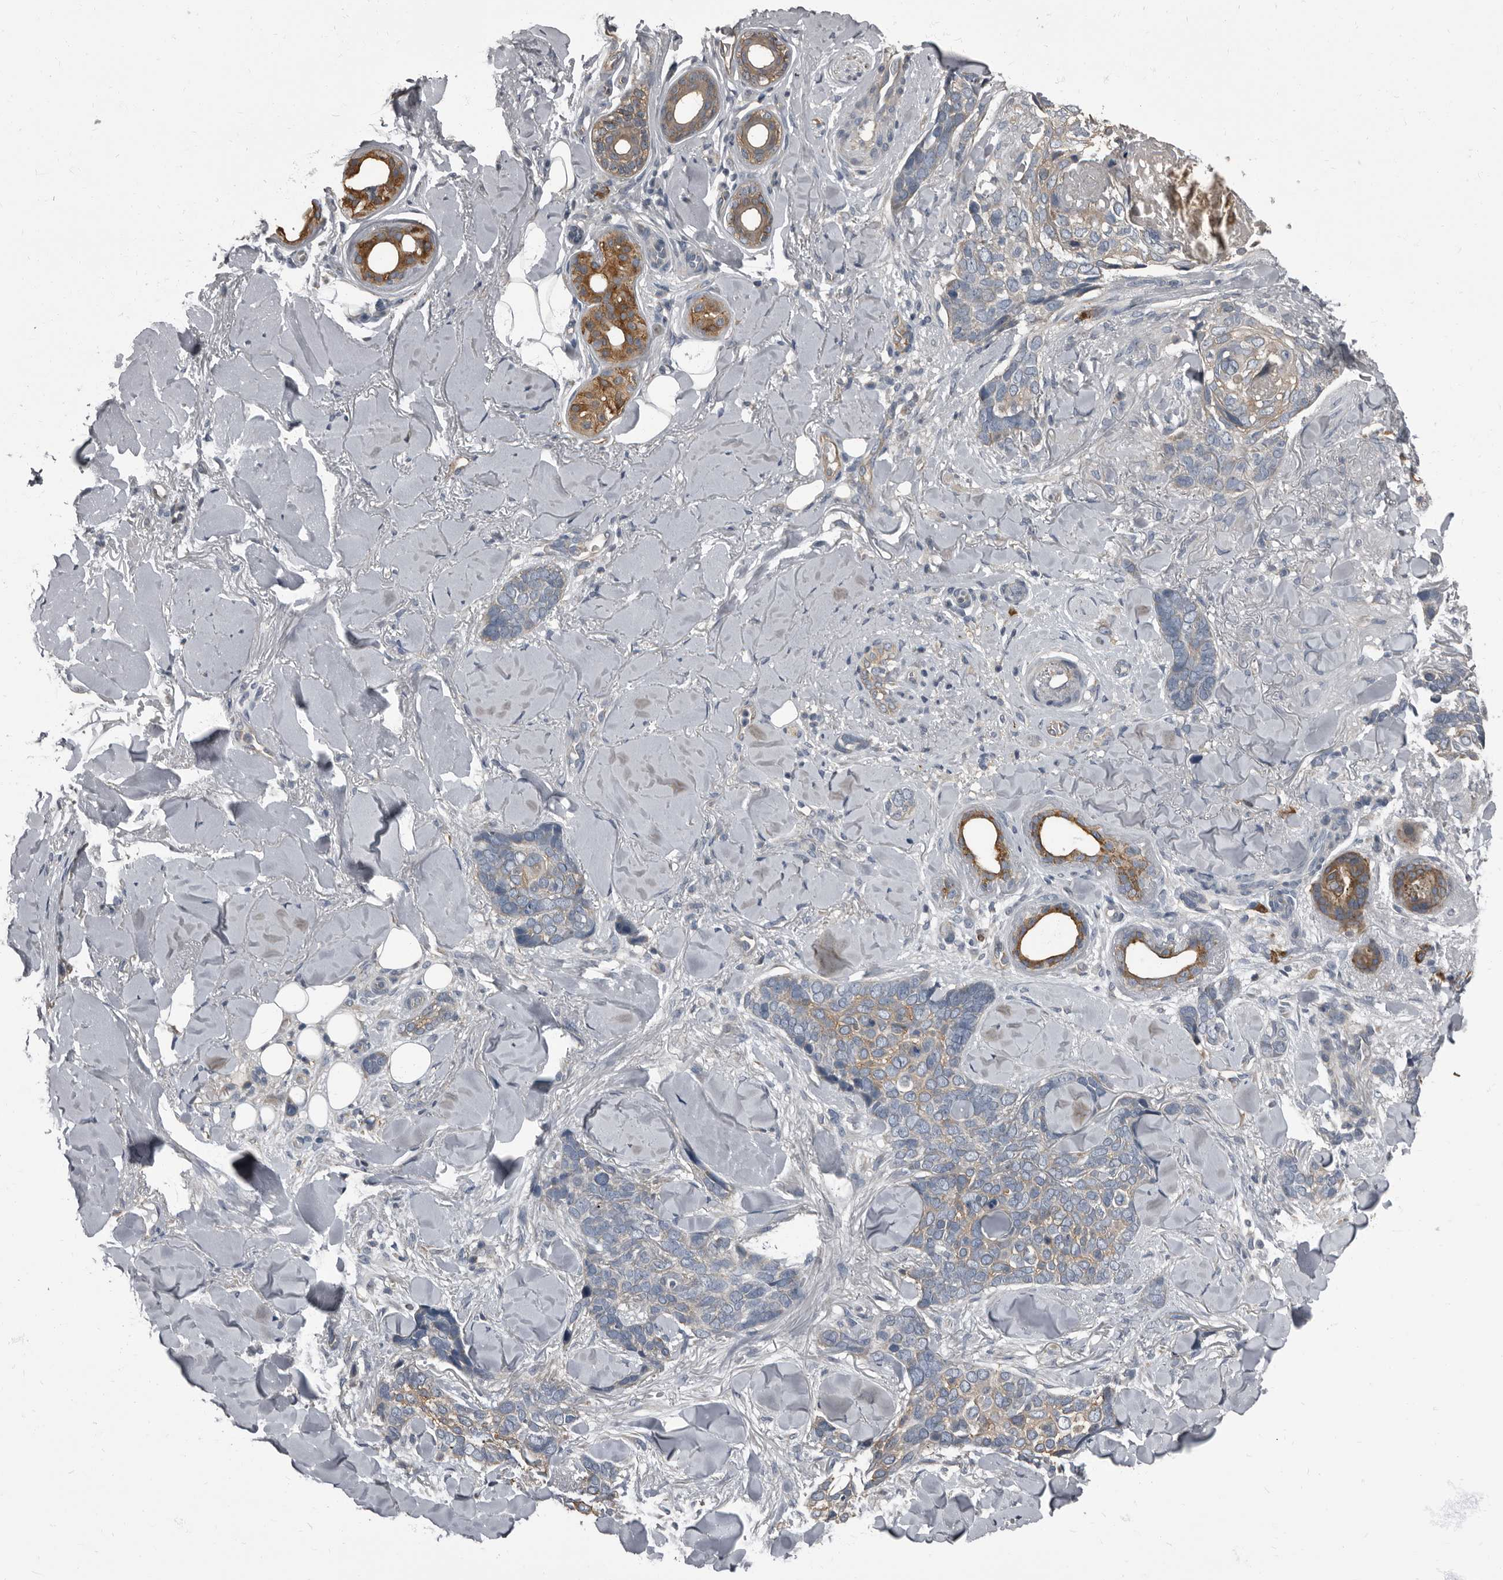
{"staining": {"intensity": "weak", "quantity": "<25%", "location": "cytoplasmic/membranous"}, "tissue": "skin cancer", "cell_type": "Tumor cells", "image_type": "cancer", "snomed": [{"axis": "morphology", "description": "Basal cell carcinoma"}, {"axis": "topography", "description": "Skin"}], "caption": "Human skin basal cell carcinoma stained for a protein using immunohistochemistry (IHC) exhibits no expression in tumor cells.", "gene": "TPD52L1", "patient": {"sex": "female", "age": 82}}